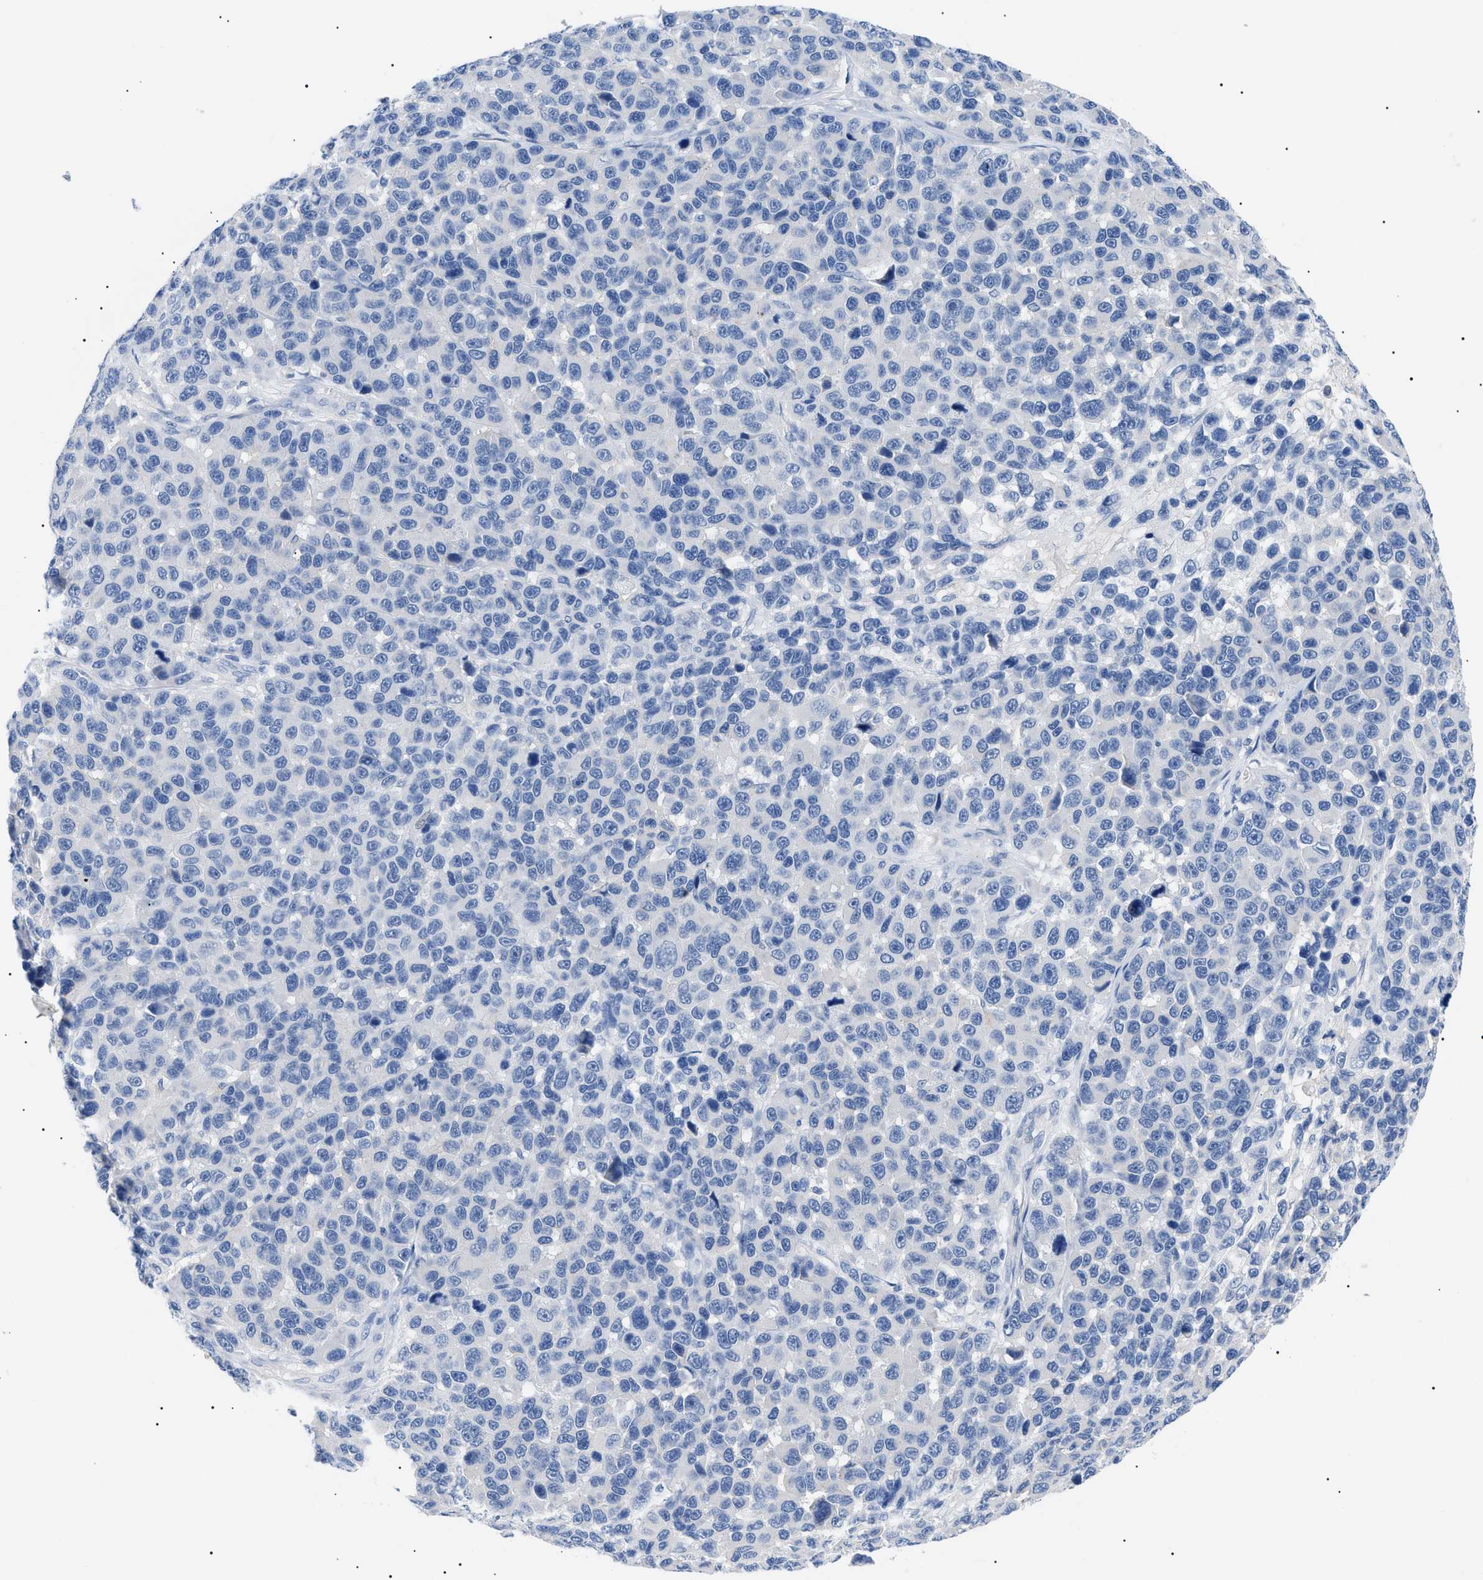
{"staining": {"intensity": "negative", "quantity": "none", "location": "none"}, "tissue": "melanoma", "cell_type": "Tumor cells", "image_type": "cancer", "snomed": [{"axis": "morphology", "description": "Malignant melanoma, NOS"}, {"axis": "topography", "description": "Skin"}], "caption": "Melanoma was stained to show a protein in brown. There is no significant staining in tumor cells.", "gene": "ACKR1", "patient": {"sex": "male", "age": 53}}